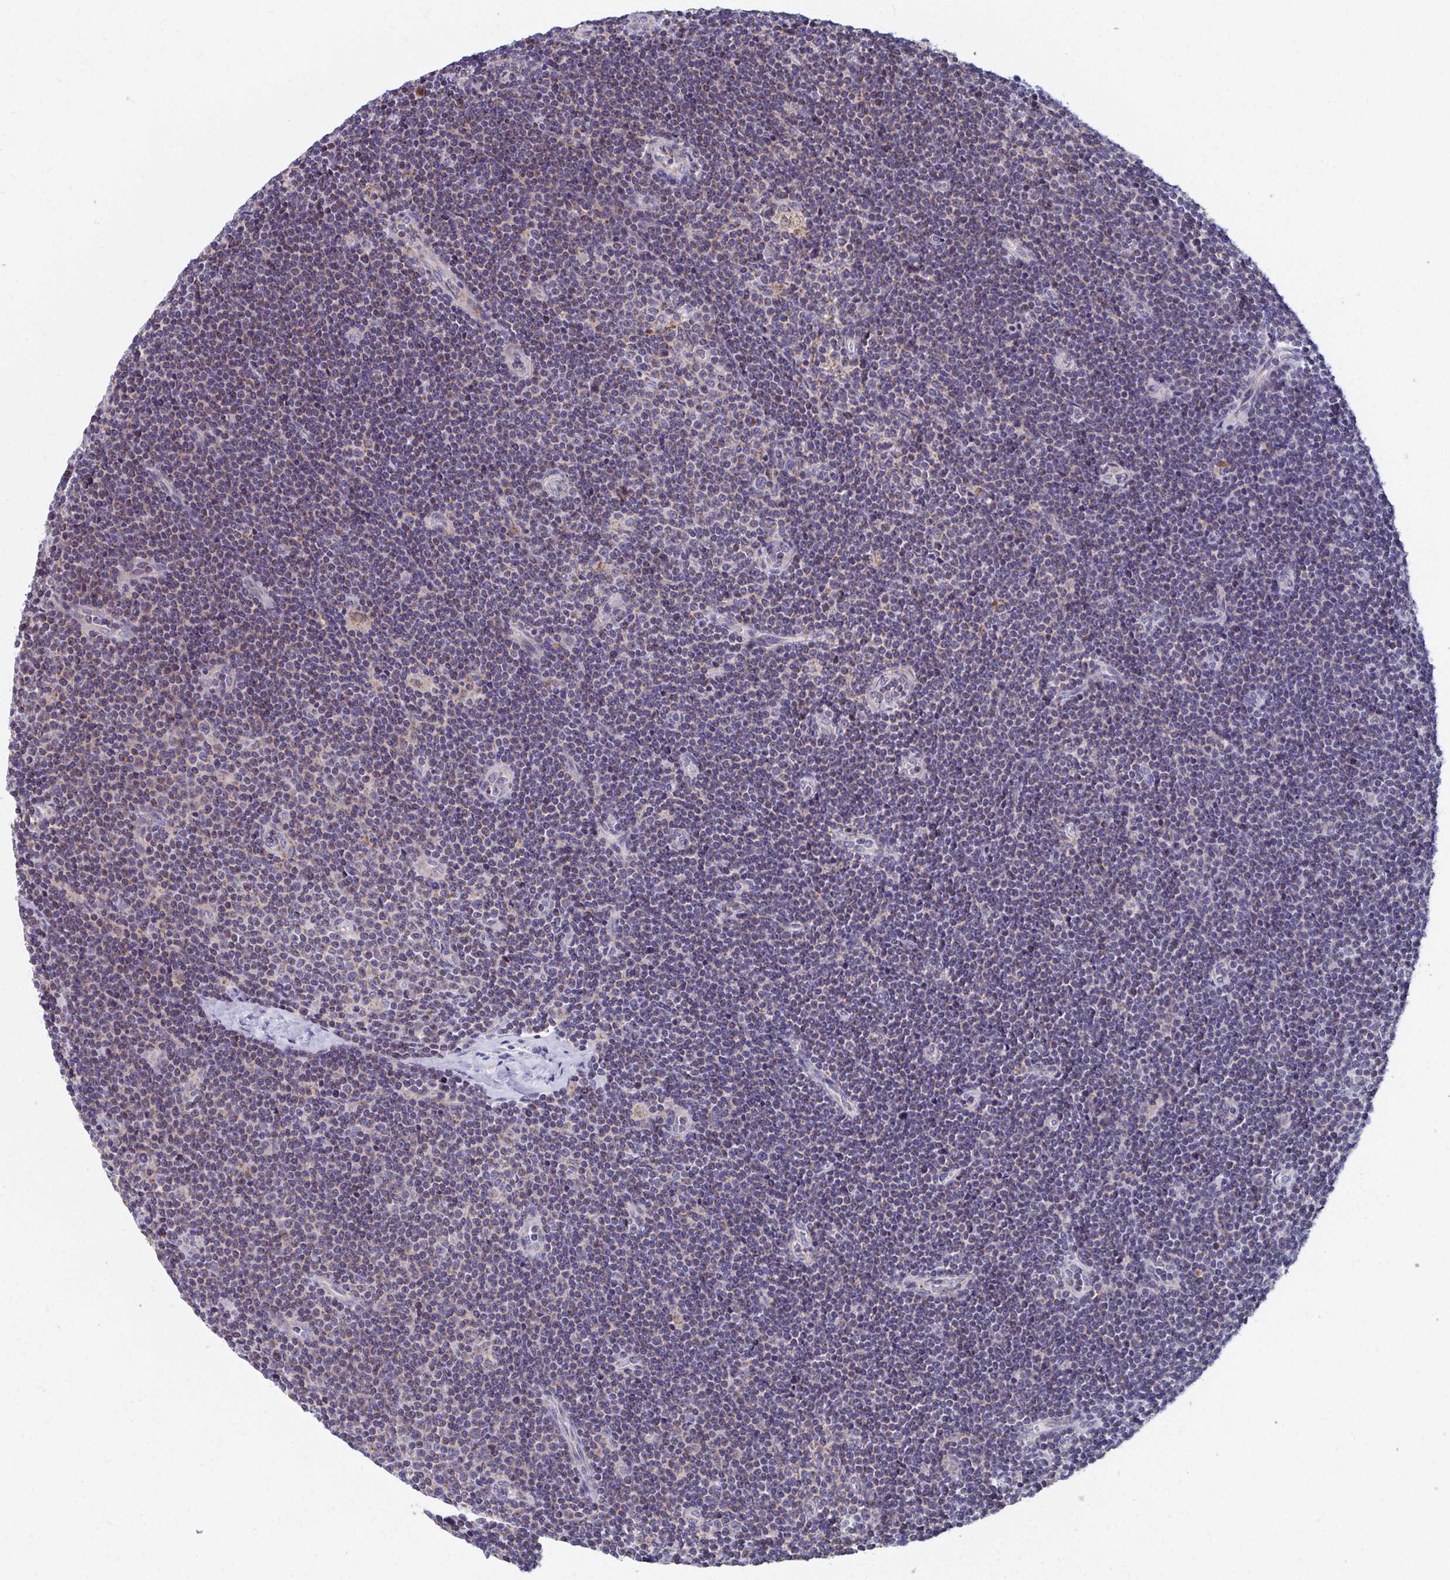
{"staining": {"intensity": "weak", "quantity": "25%-75%", "location": "cytoplasmic/membranous"}, "tissue": "lymphoma", "cell_type": "Tumor cells", "image_type": "cancer", "snomed": [{"axis": "morphology", "description": "Malignant lymphoma, non-Hodgkin's type, Low grade"}, {"axis": "topography", "description": "Lymph node"}], "caption": "Tumor cells show low levels of weak cytoplasmic/membranous staining in about 25%-75% of cells in human lymphoma. (Brightfield microscopy of DAB IHC at high magnification).", "gene": "RCC1L", "patient": {"sex": "male", "age": 48}}